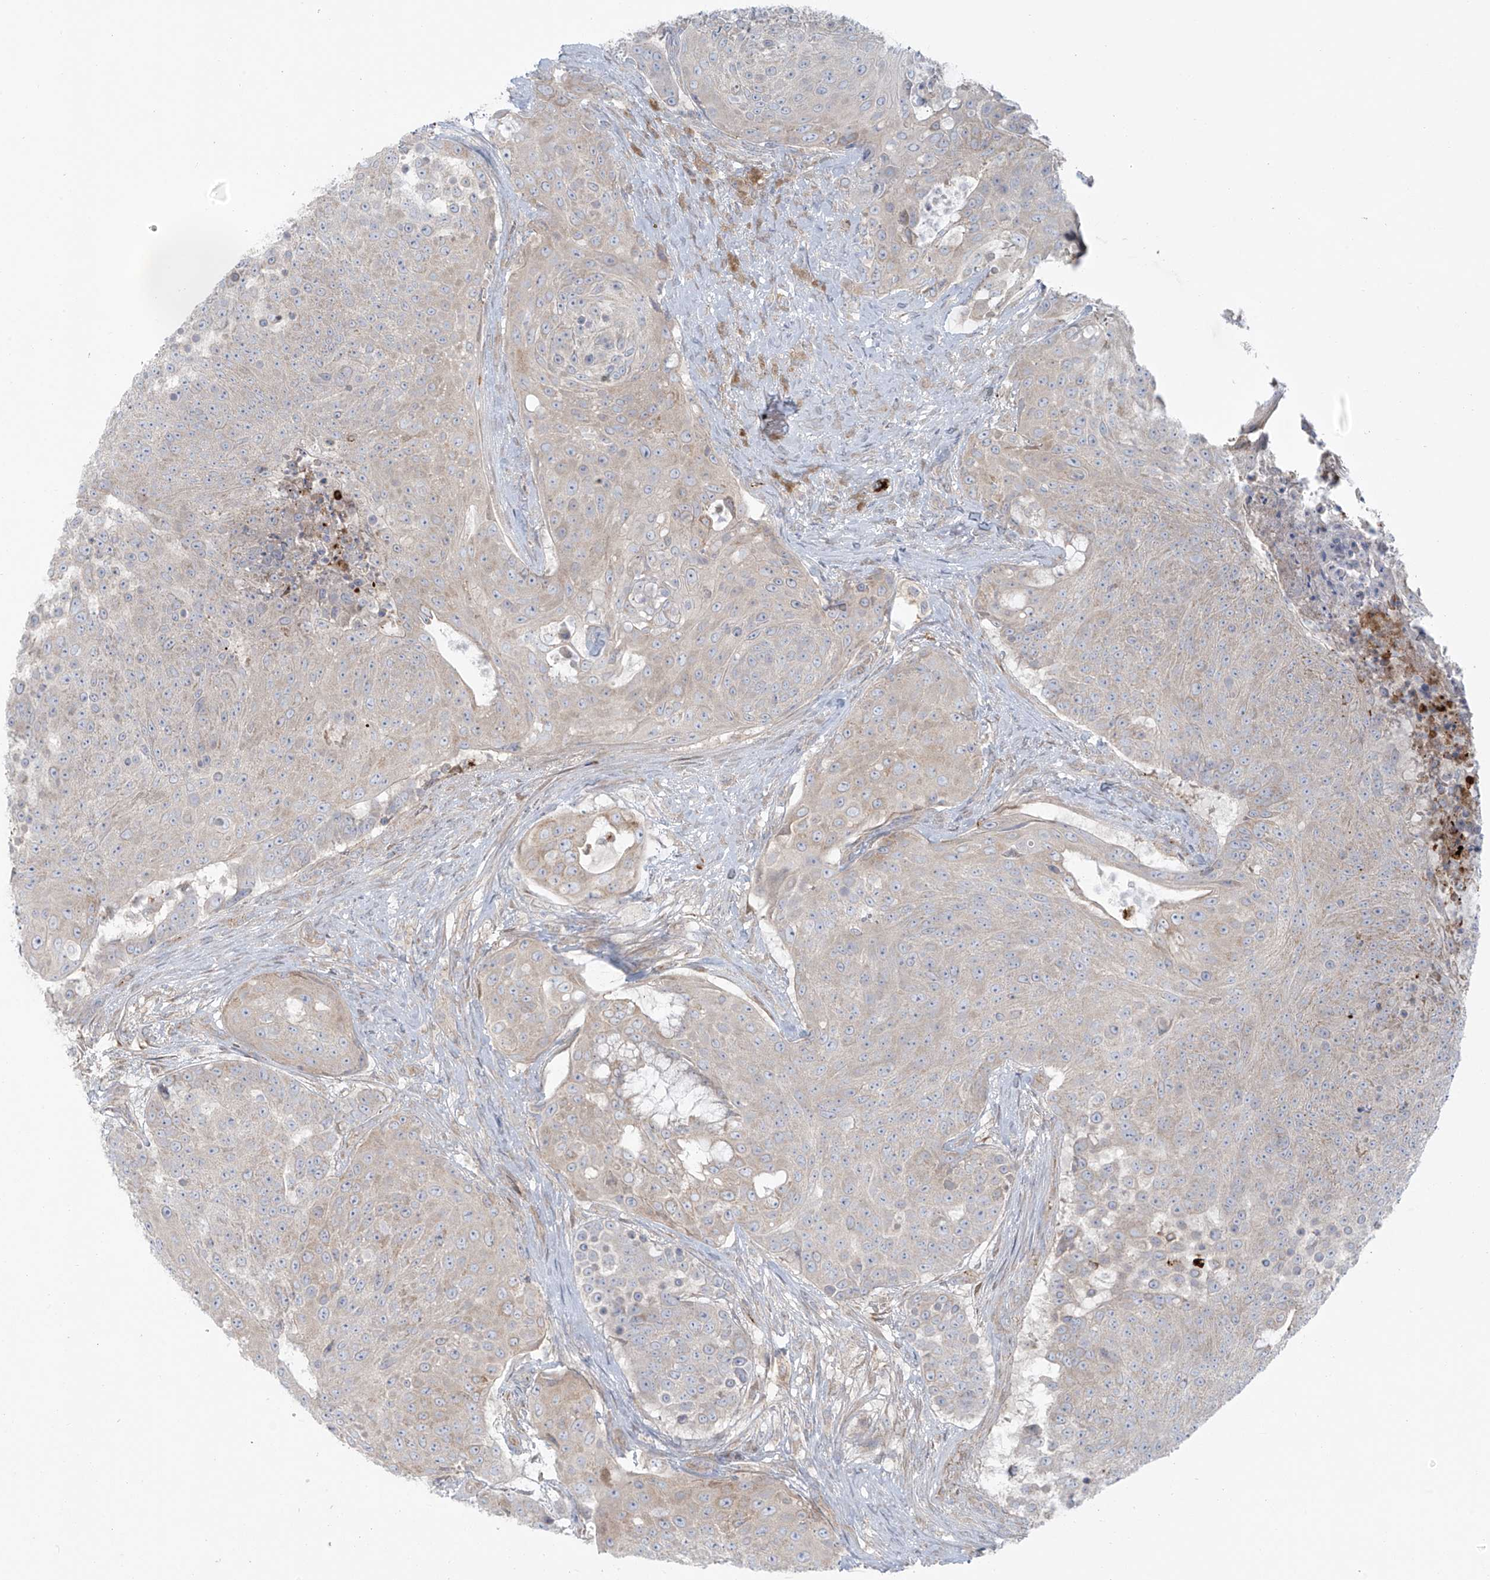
{"staining": {"intensity": "weak", "quantity": "<25%", "location": "cytoplasmic/membranous"}, "tissue": "urothelial cancer", "cell_type": "Tumor cells", "image_type": "cancer", "snomed": [{"axis": "morphology", "description": "Urothelial carcinoma, High grade"}, {"axis": "topography", "description": "Urinary bladder"}], "caption": "High magnification brightfield microscopy of urothelial cancer stained with DAB (3,3'-diaminobenzidine) (brown) and counterstained with hematoxylin (blue): tumor cells show no significant positivity.", "gene": "LZTS3", "patient": {"sex": "female", "age": 63}}